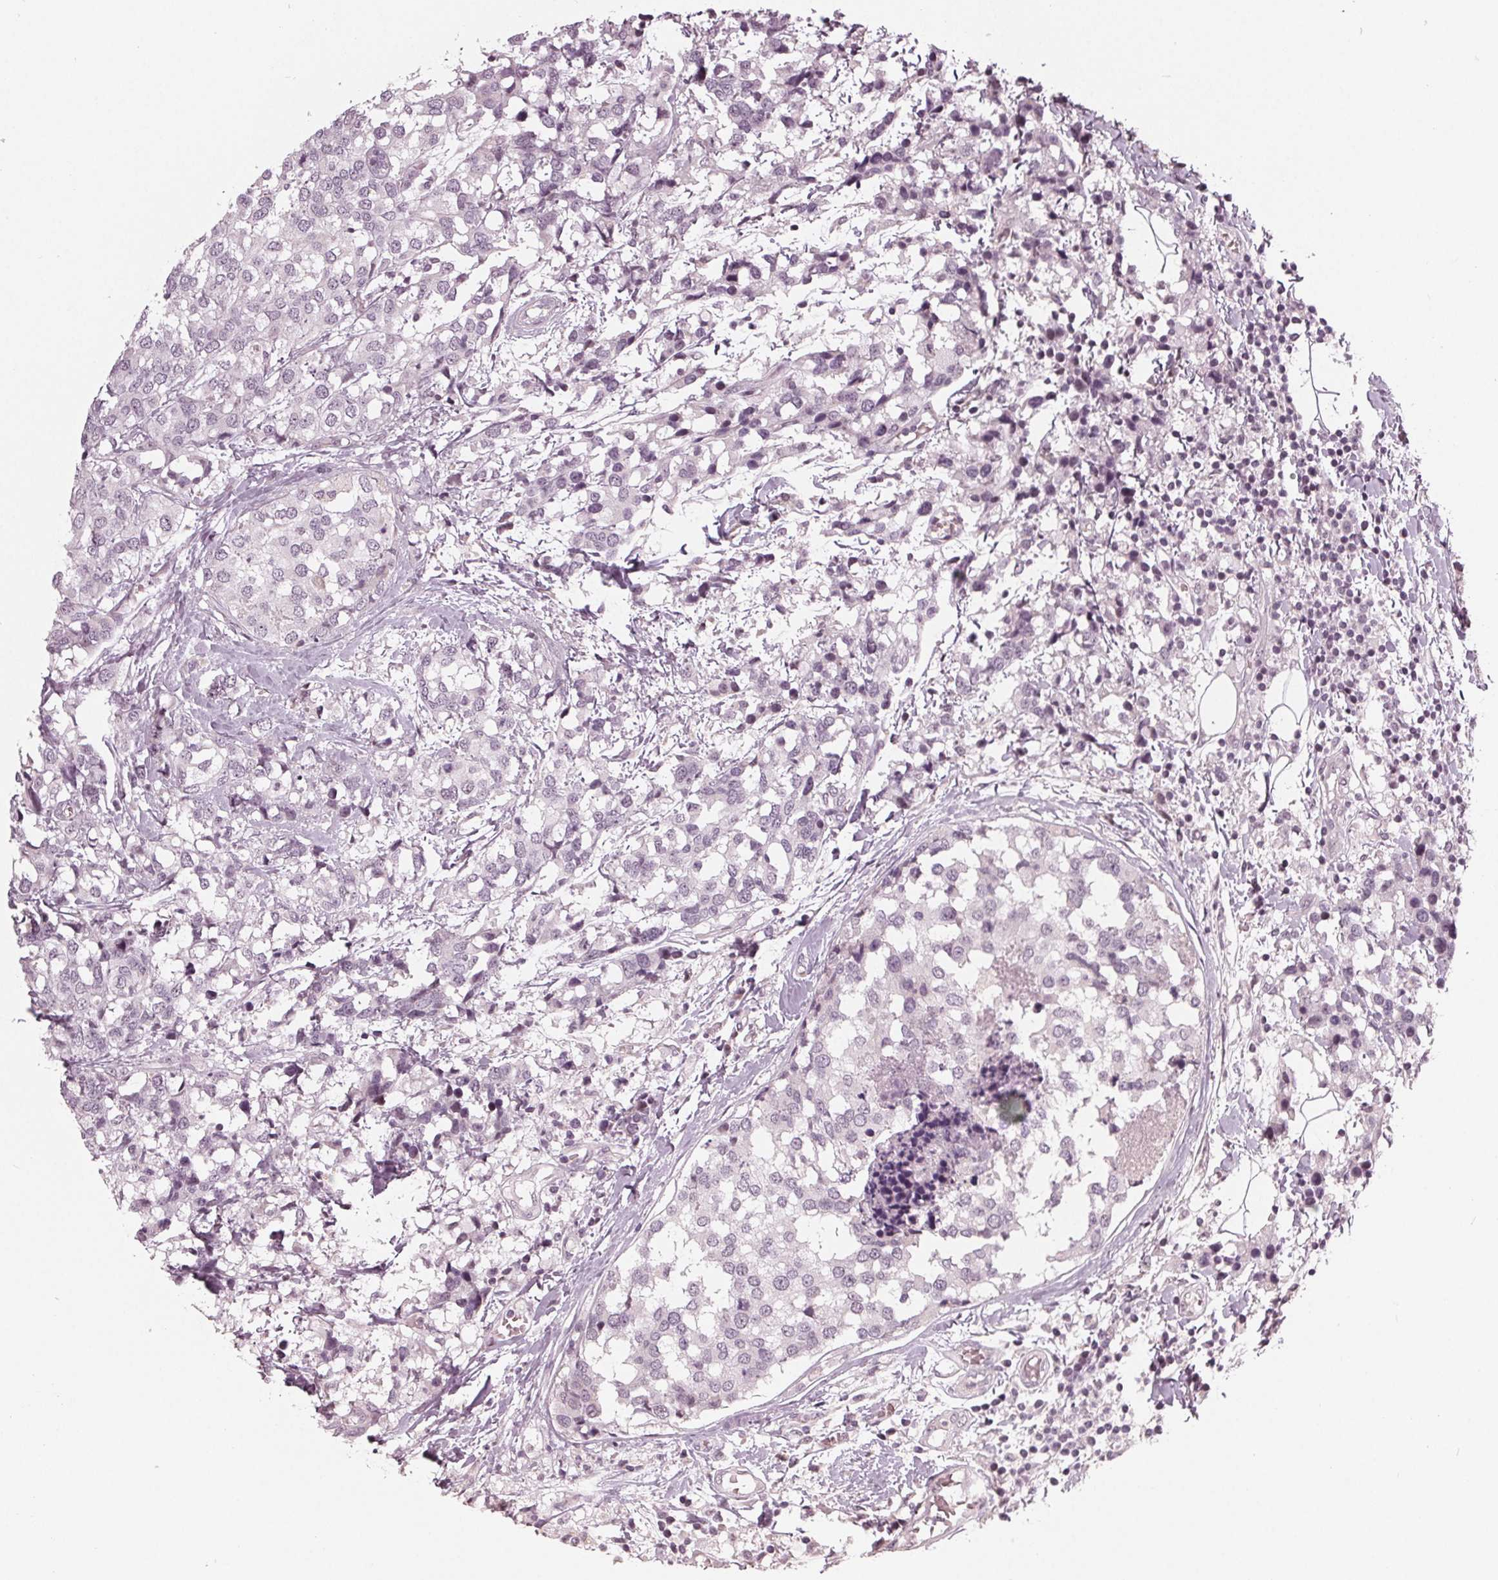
{"staining": {"intensity": "negative", "quantity": "none", "location": "none"}, "tissue": "breast cancer", "cell_type": "Tumor cells", "image_type": "cancer", "snomed": [{"axis": "morphology", "description": "Lobular carcinoma"}, {"axis": "topography", "description": "Breast"}], "caption": "Breast lobular carcinoma was stained to show a protein in brown. There is no significant positivity in tumor cells. (DAB (3,3'-diaminobenzidine) IHC, high magnification).", "gene": "ADPRHL1", "patient": {"sex": "female", "age": 59}}